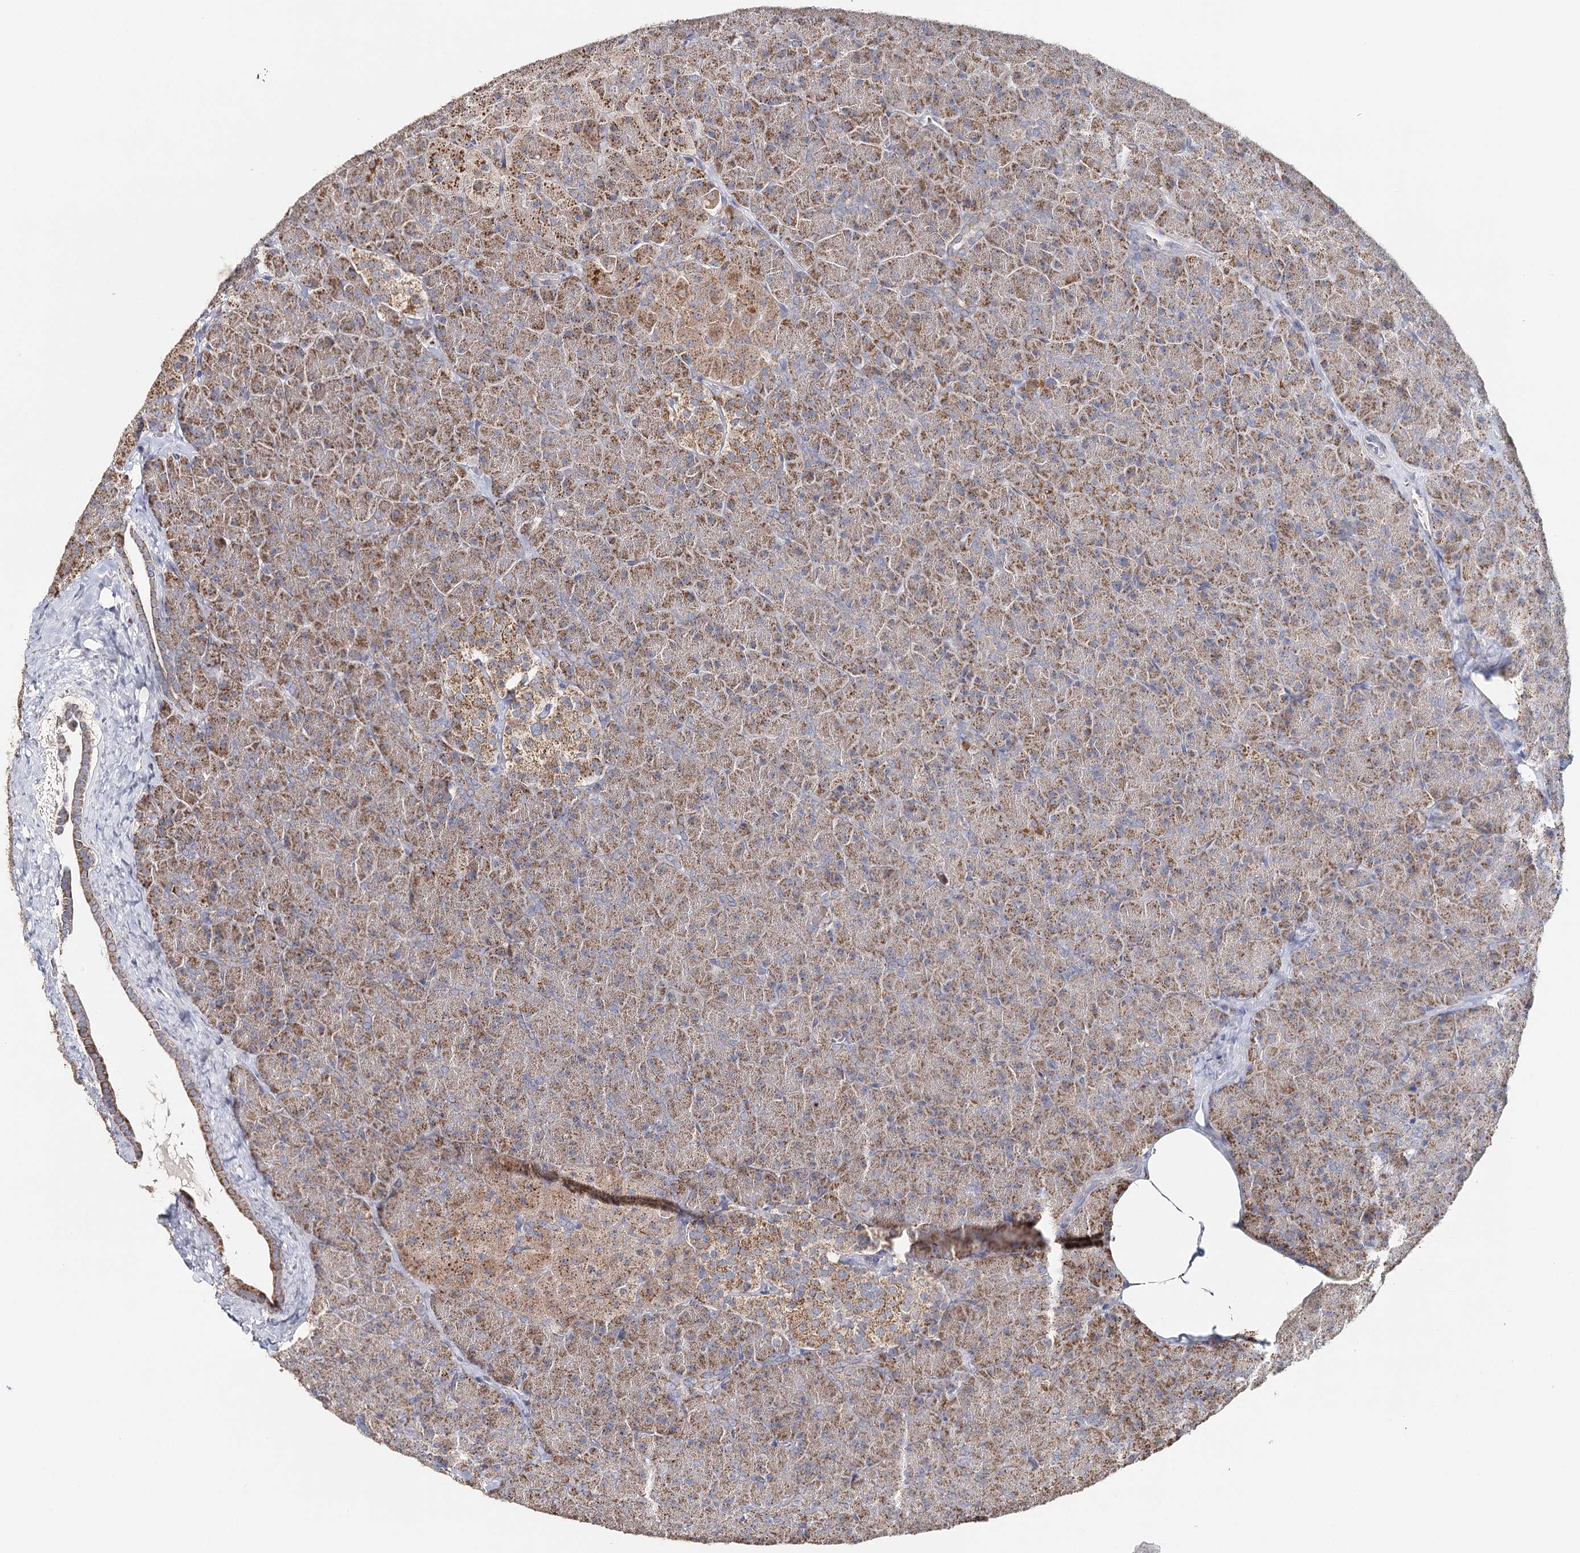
{"staining": {"intensity": "moderate", "quantity": "25%-75%", "location": "cytoplasmic/membranous"}, "tissue": "pancreas", "cell_type": "Exocrine glandular cells", "image_type": "normal", "snomed": [{"axis": "morphology", "description": "Normal tissue, NOS"}, {"axis": "topography", "description": "Pancreas"}], "caption": "Immunohistochemical staining of unremarkable pancreas exhibits 25%-75% levels of moderate cytoplasmic/membranous protein expression in about 25%-75% of exocrine glandular cells.", "gene": "MMP25", "patient": {"sex": "male", "age": 36}}